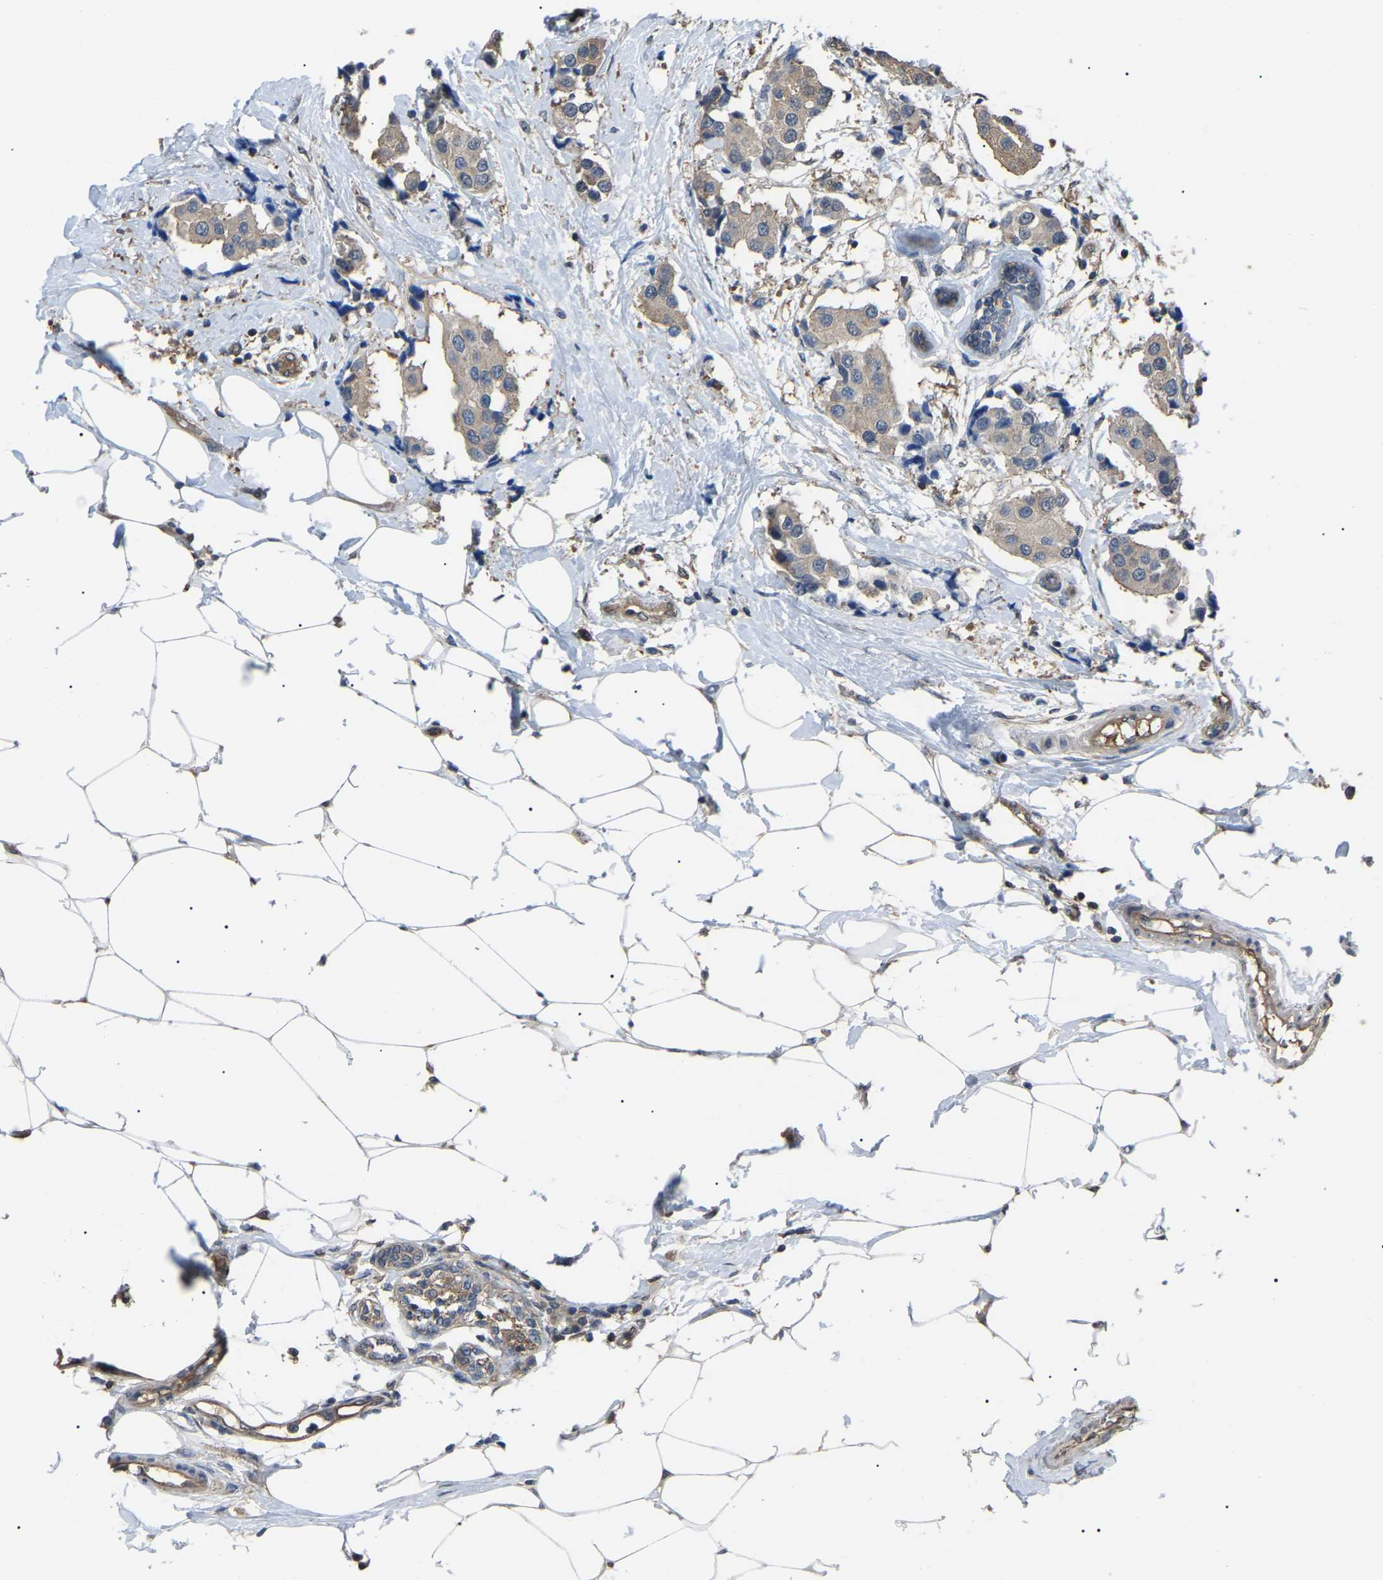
{"staining": {"intensity": "weak", "quantity": ">75%", "location": "cytoplasmic/membranous"}, "tissue": "breast cancer", "cell_type": "Tumor cells", "image_type": "cancer", "snomed": [{"axis": "morphology", "description": "Normal tissue, NOS"}, {"axis": "morphology", "description": "Duct carcinoma"}, {"axis": "topography", "description": "Breast"}], "caption": "A histopathology image of human invasive ductal carcinoma (breast) stained for a protein demonstrates weak cytoplasmic/membranous brown staining in tumor cells.", "gene": "PDCD5", "patient": {"sex": "female", "age": 39}}